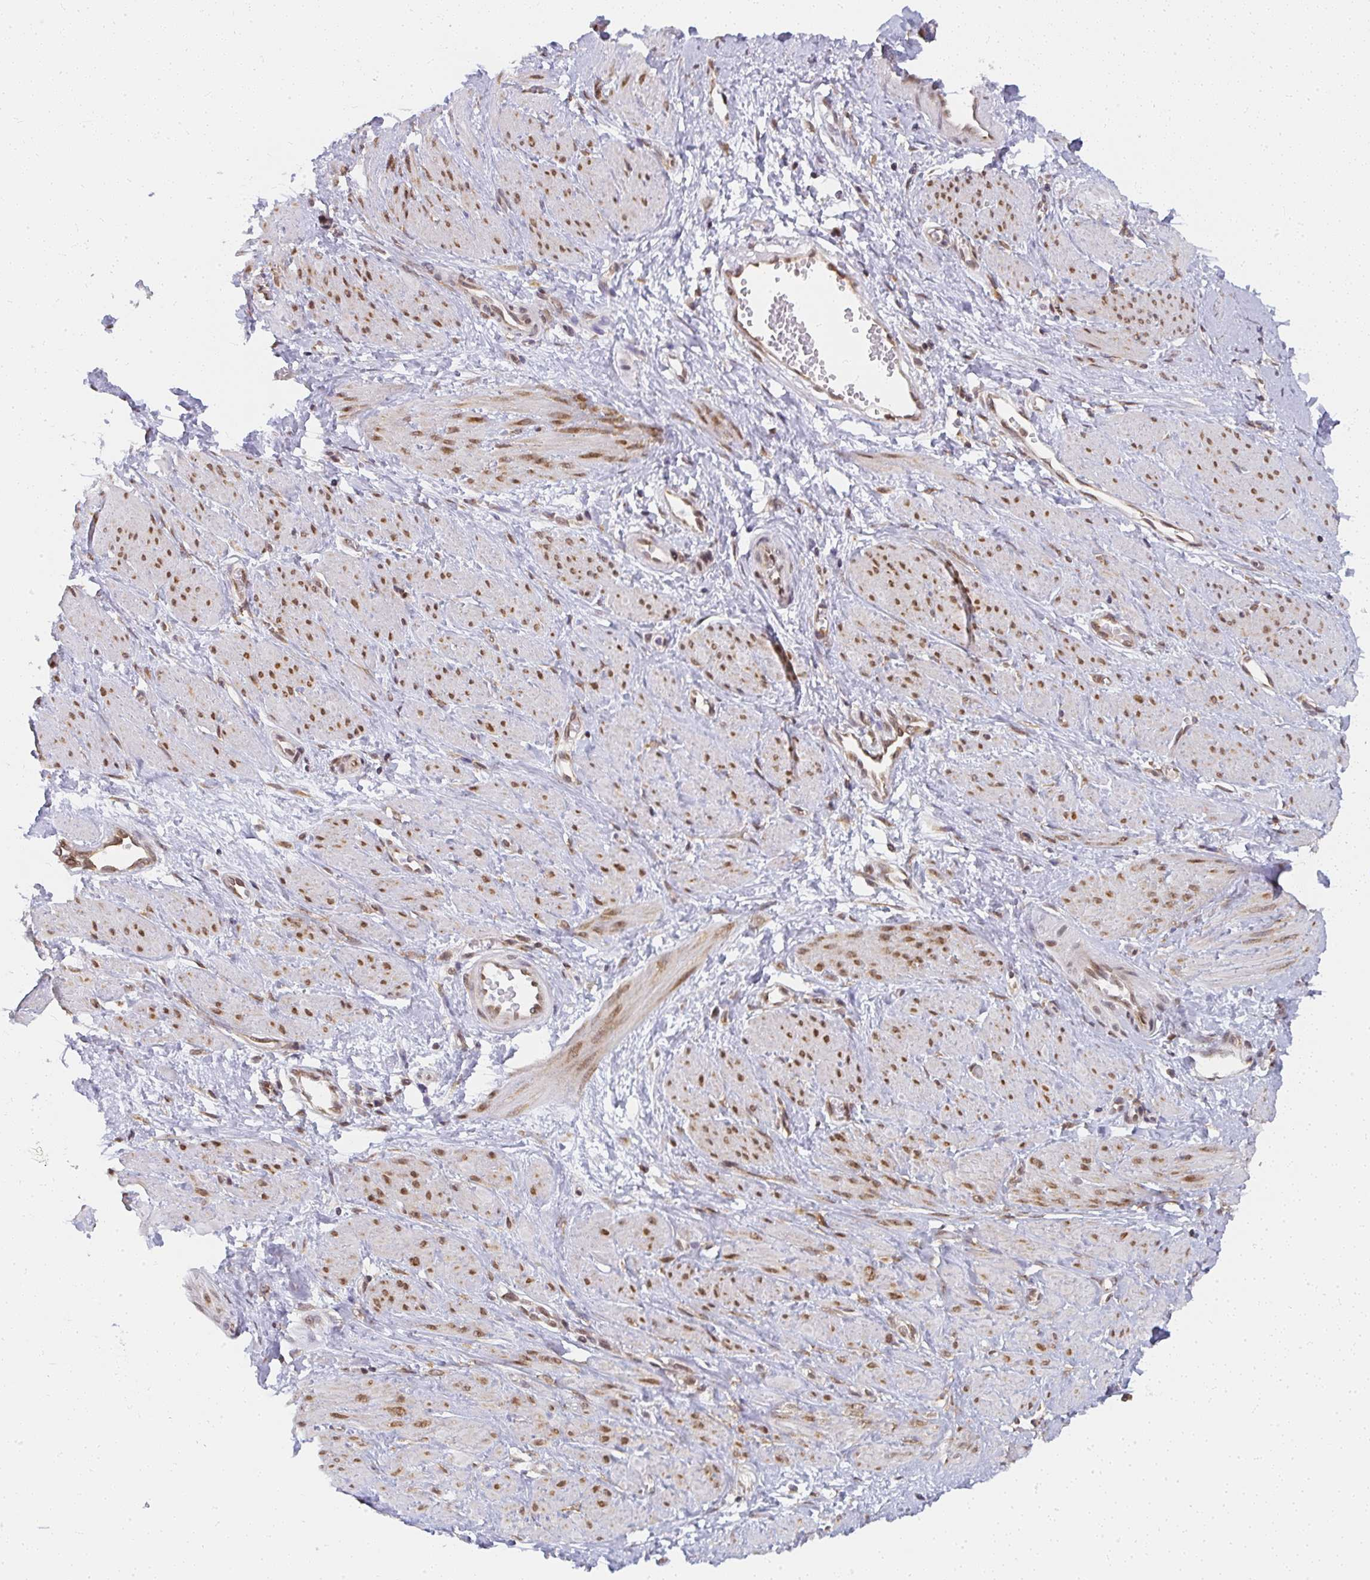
{"staining": {"intensity": "moderate", "quantity": ">75%", "location": "nuclear"}, "tissue": "smooth muscle", "cell_type": "Smooth muscle cells", "image_type": "normal", "snomed": [{"axis": "morphology", "description": "Normal tissue, NOS"}, {"axis": "topography", "description": "Smooth muscle"}, {"axis": "topography", "description": "Uterus"}], "caption": "A histopathology image showing moderate nuclear positivity in about >75% of smooth muscle cells in unremarkable smooth muscle, as visualized by brown immunohistochemical staining.", "gene": "SYNCRIP", "patient": {"sex": "female", "age": 39}}